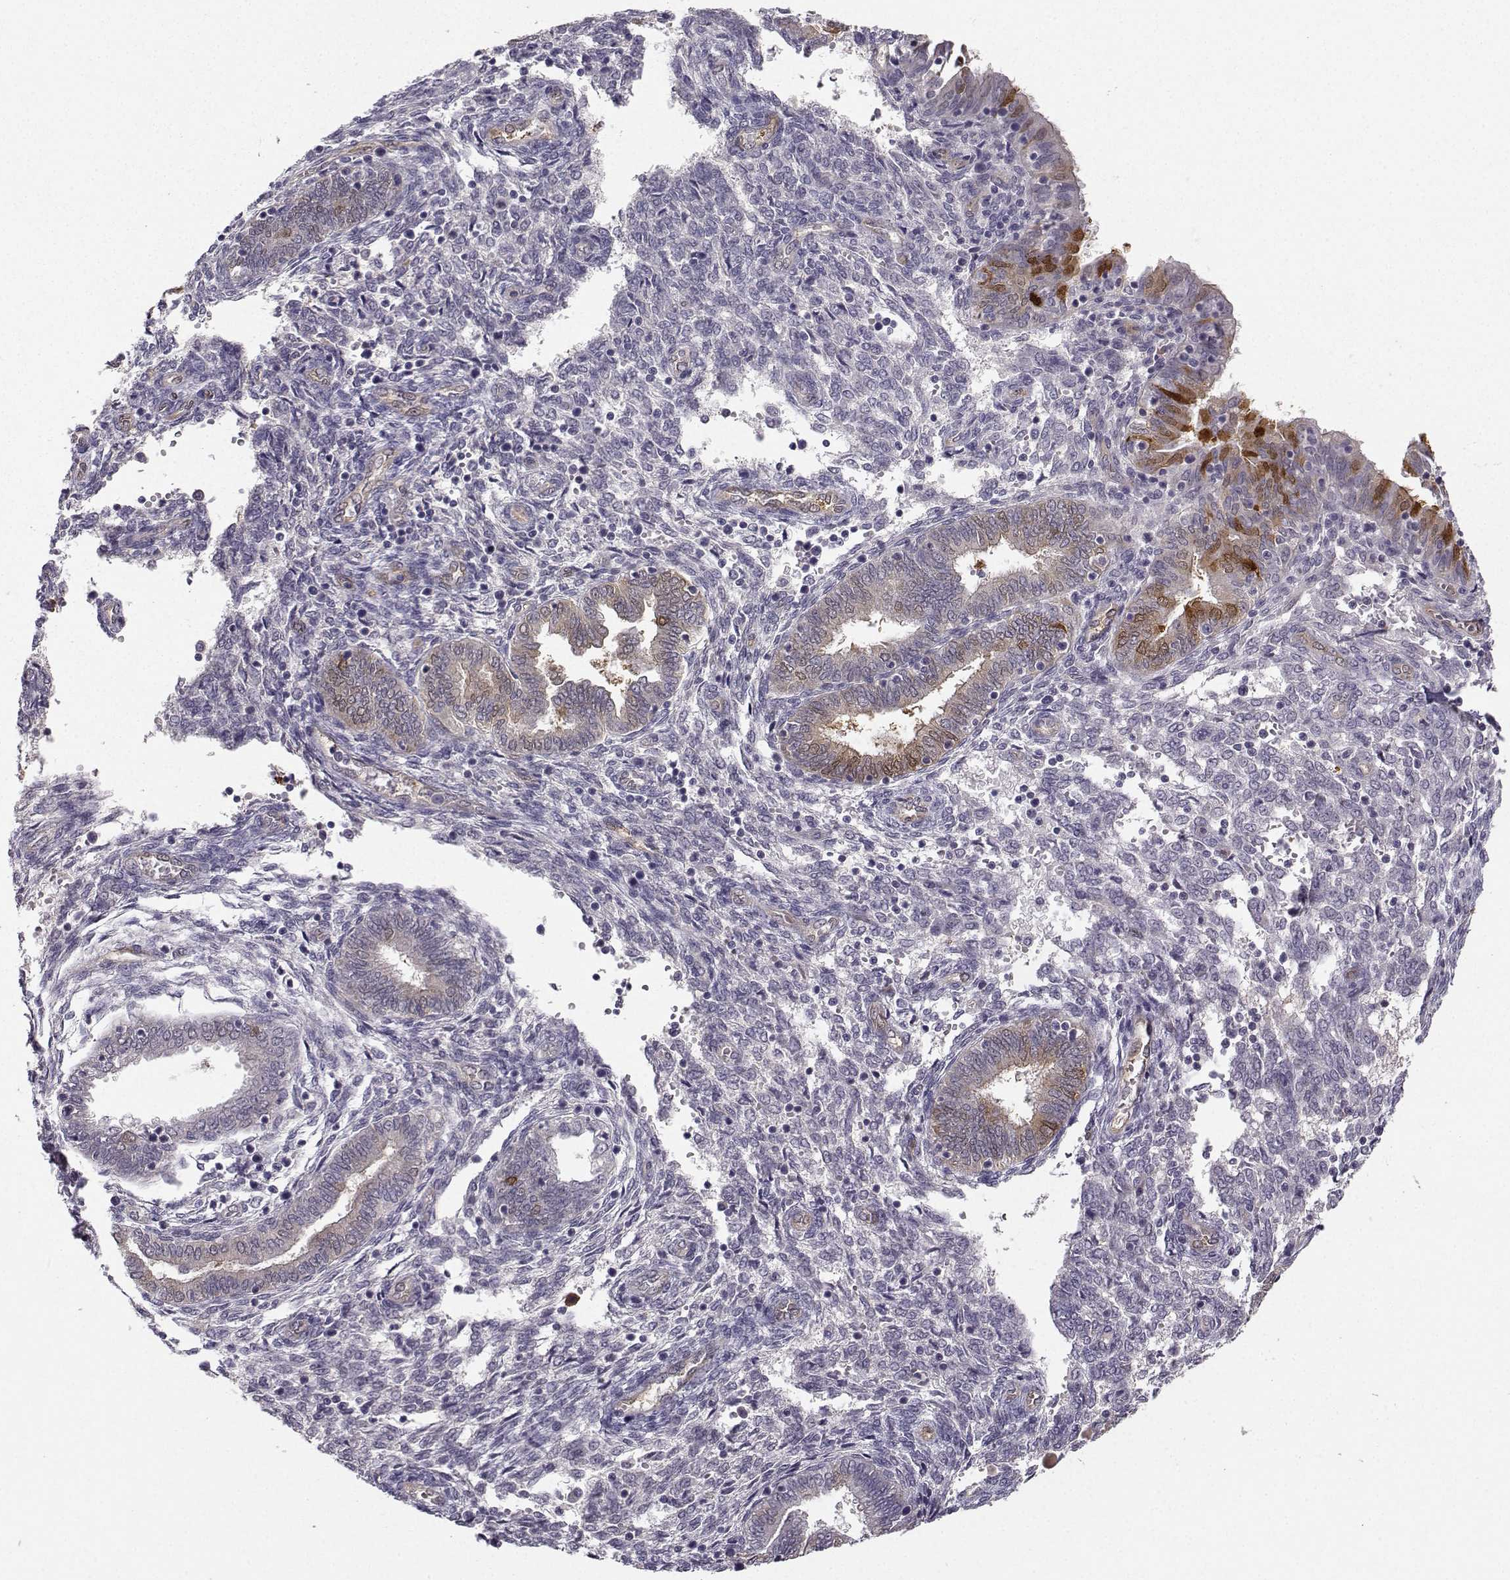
{"staining": {"intensity": "negative", "quantity": "none", "location": "none"}, "tissue": "endometrium", "cell_type": "Cells in endometrial stroma", "image_type": "normal", "snomed": [{"axis": "morphology", "description": "Normal tissue, NOS"}, {"axis": "topography", "description": "Endometrium"}], "caption": "An image of human endometrium is negative for staining in cells in endometrial stroma.", "gene": "NQO1", "patient": {"sex": "female", "age": 42}}